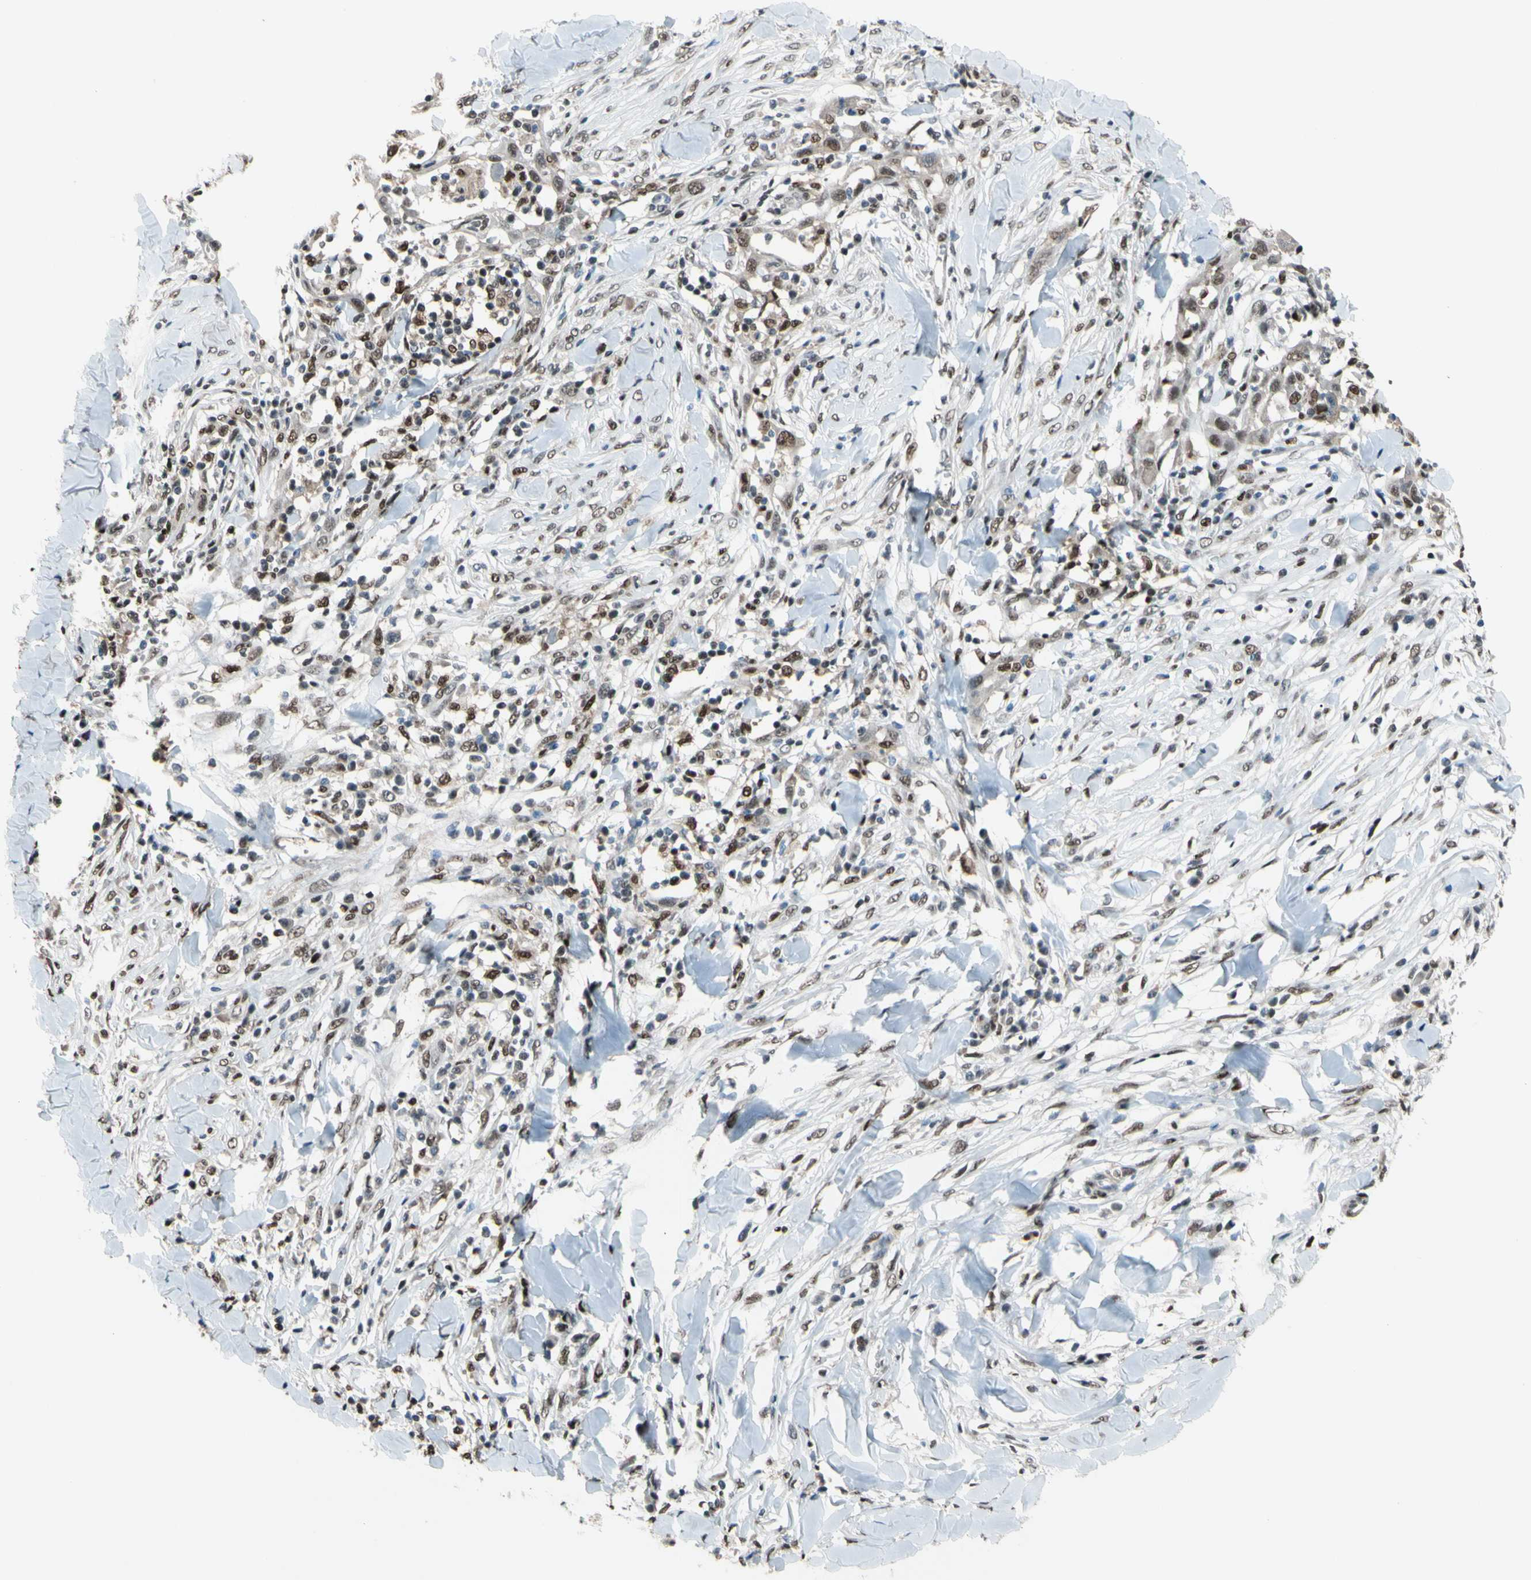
{"staining": {"intensity": "moderate", "quantity": ">75%", "location": "cytoplasmic/membranous,nuclear"}, "tissue": "skin cancer", "cell_type": "Tumor cells", "image_type": "cancer", "snomed": [{"axis": "morphology", "description": "Squamous cell carcinoma, NOS"}, {"axis": "topography", "description": "Skin"}], "caption": "A photomicrograph of skin squamous cell carcinoma stained for a protein reveals moderate cytoplasmic/membranous and nuclear brown staining in tumor cells. Nuclei are stained in blue.", "gene": "FKBP5", "patient": {"sex": "male", "age": 24}}